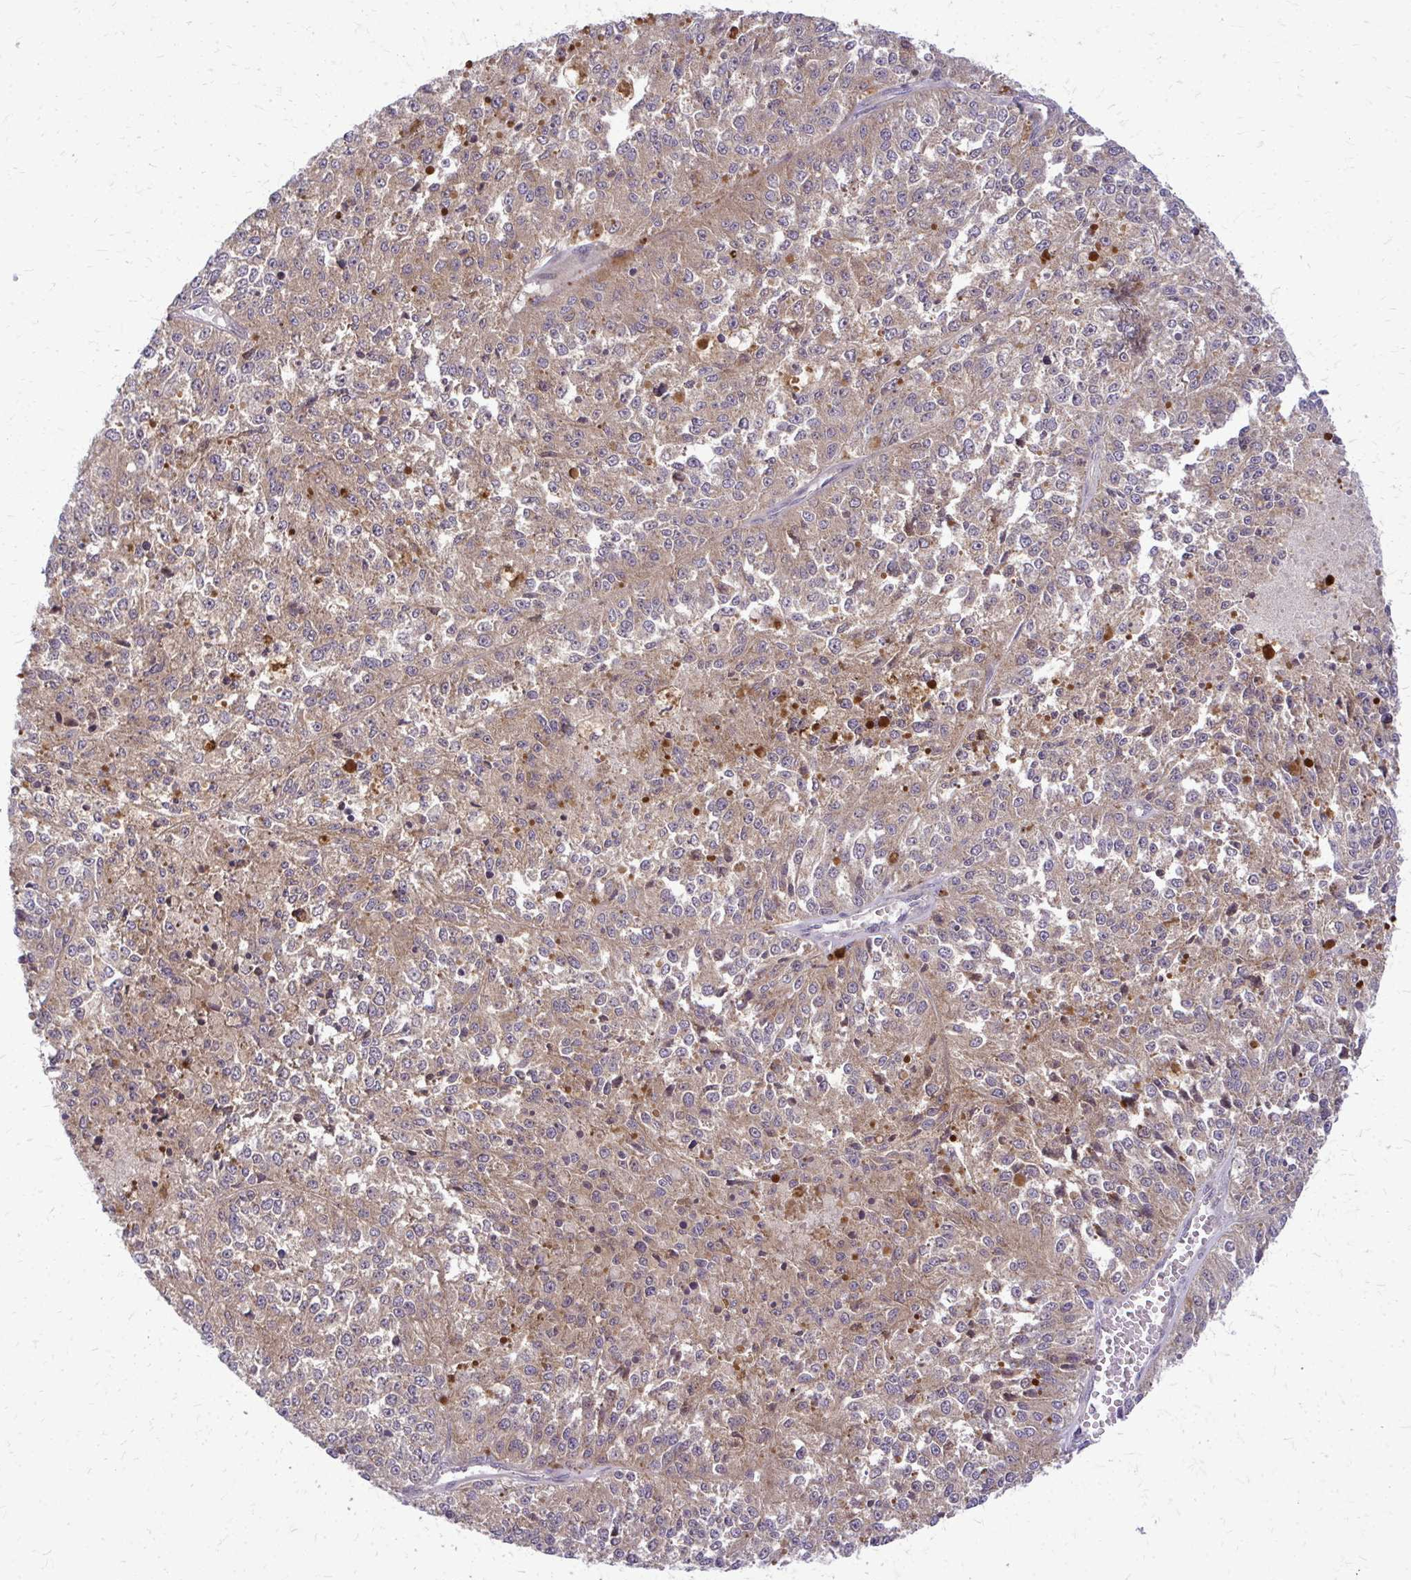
{"staining": {"intensity": "moderate", "quantity": ">75%", "location": "cytoplasmic/membranous"}, "tissue": "melanoma", "cell_type": "Tumor cells", "image_type": "cancer", "snomed": [{"axis": "morphology", "description": "Malignant melanoma, Metastatic site"}, {"axis": "topography", "description": "Lymph node"}], "caption": "Immunohistochemistry (IHC) of human malignant melanoma (metastatic site) demonstrates medium levels of moderate cytoplasmic/membranous expression in approximately >75% of tumor cells.", "gene": "OXNAD1", "patient": {"sex": "female", "age": 64}}